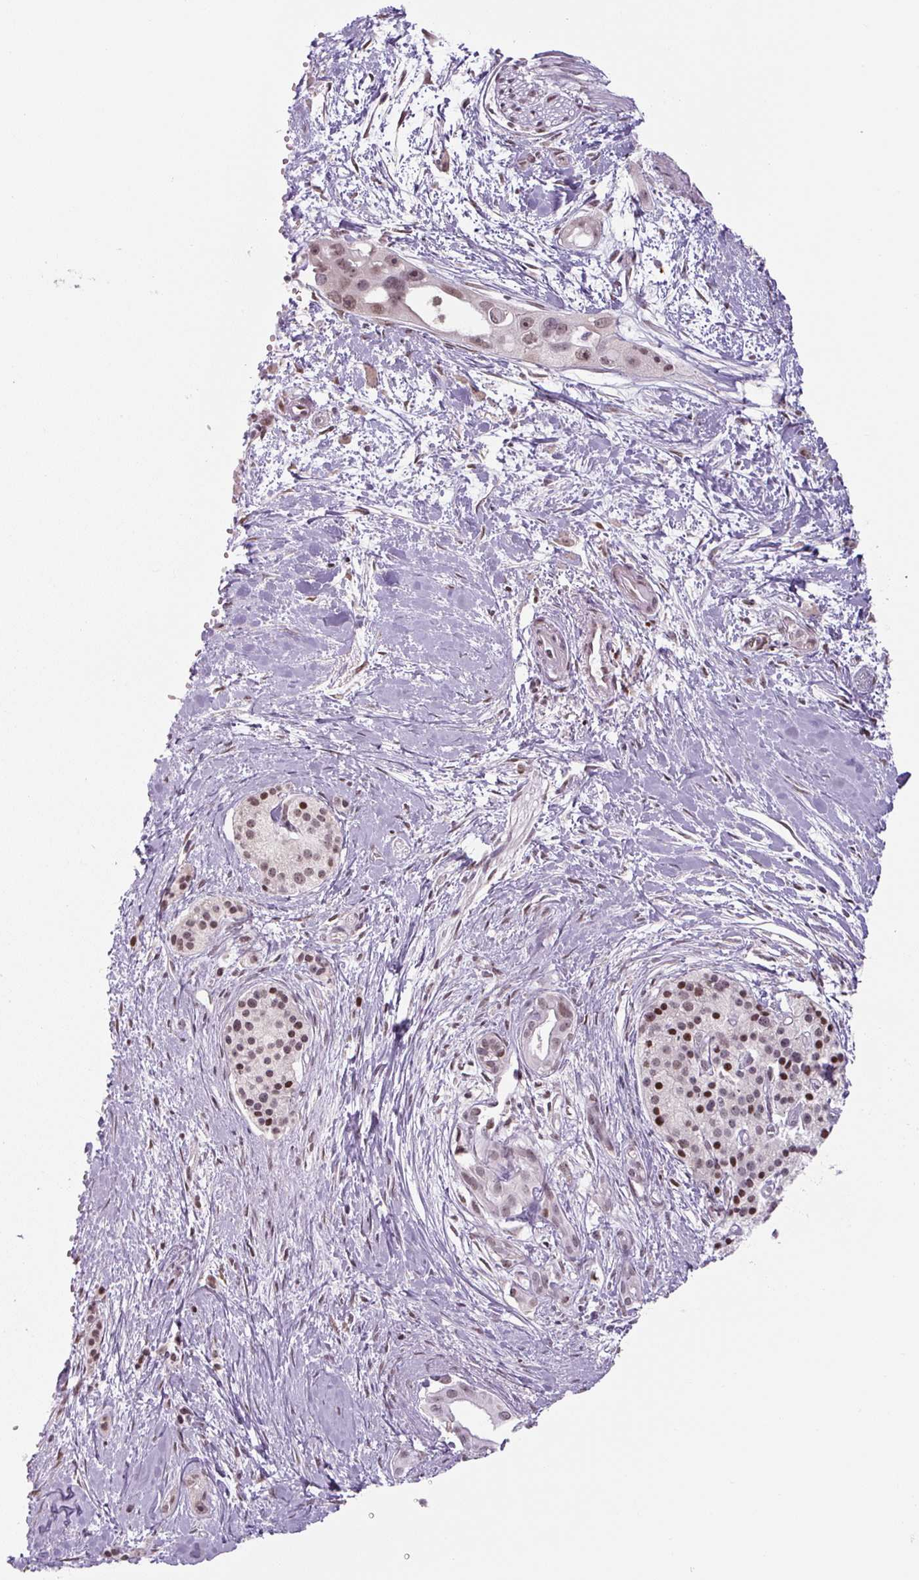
{"staining": {"intensity": "weak", "quantity": "25%-75%", "location": "nuclear"}, "tissue": "pancreatic cancer", "cell_type": "Tumor cells", "image_type": "cancer", "snomed": [{"axis": "morphology", "description": "Adenocarcinoma, NOS"}, {"axis": "topography", "description": "Pancreas"}], "caption": "The histopathology image reveals immunohistochemical staining of pancreatic cancer. There is weak nuclear expression is present in about 25%-75% of tumor cells.", "gene": "TCFL5", "patient": {"sex": "female", "age": 50}}